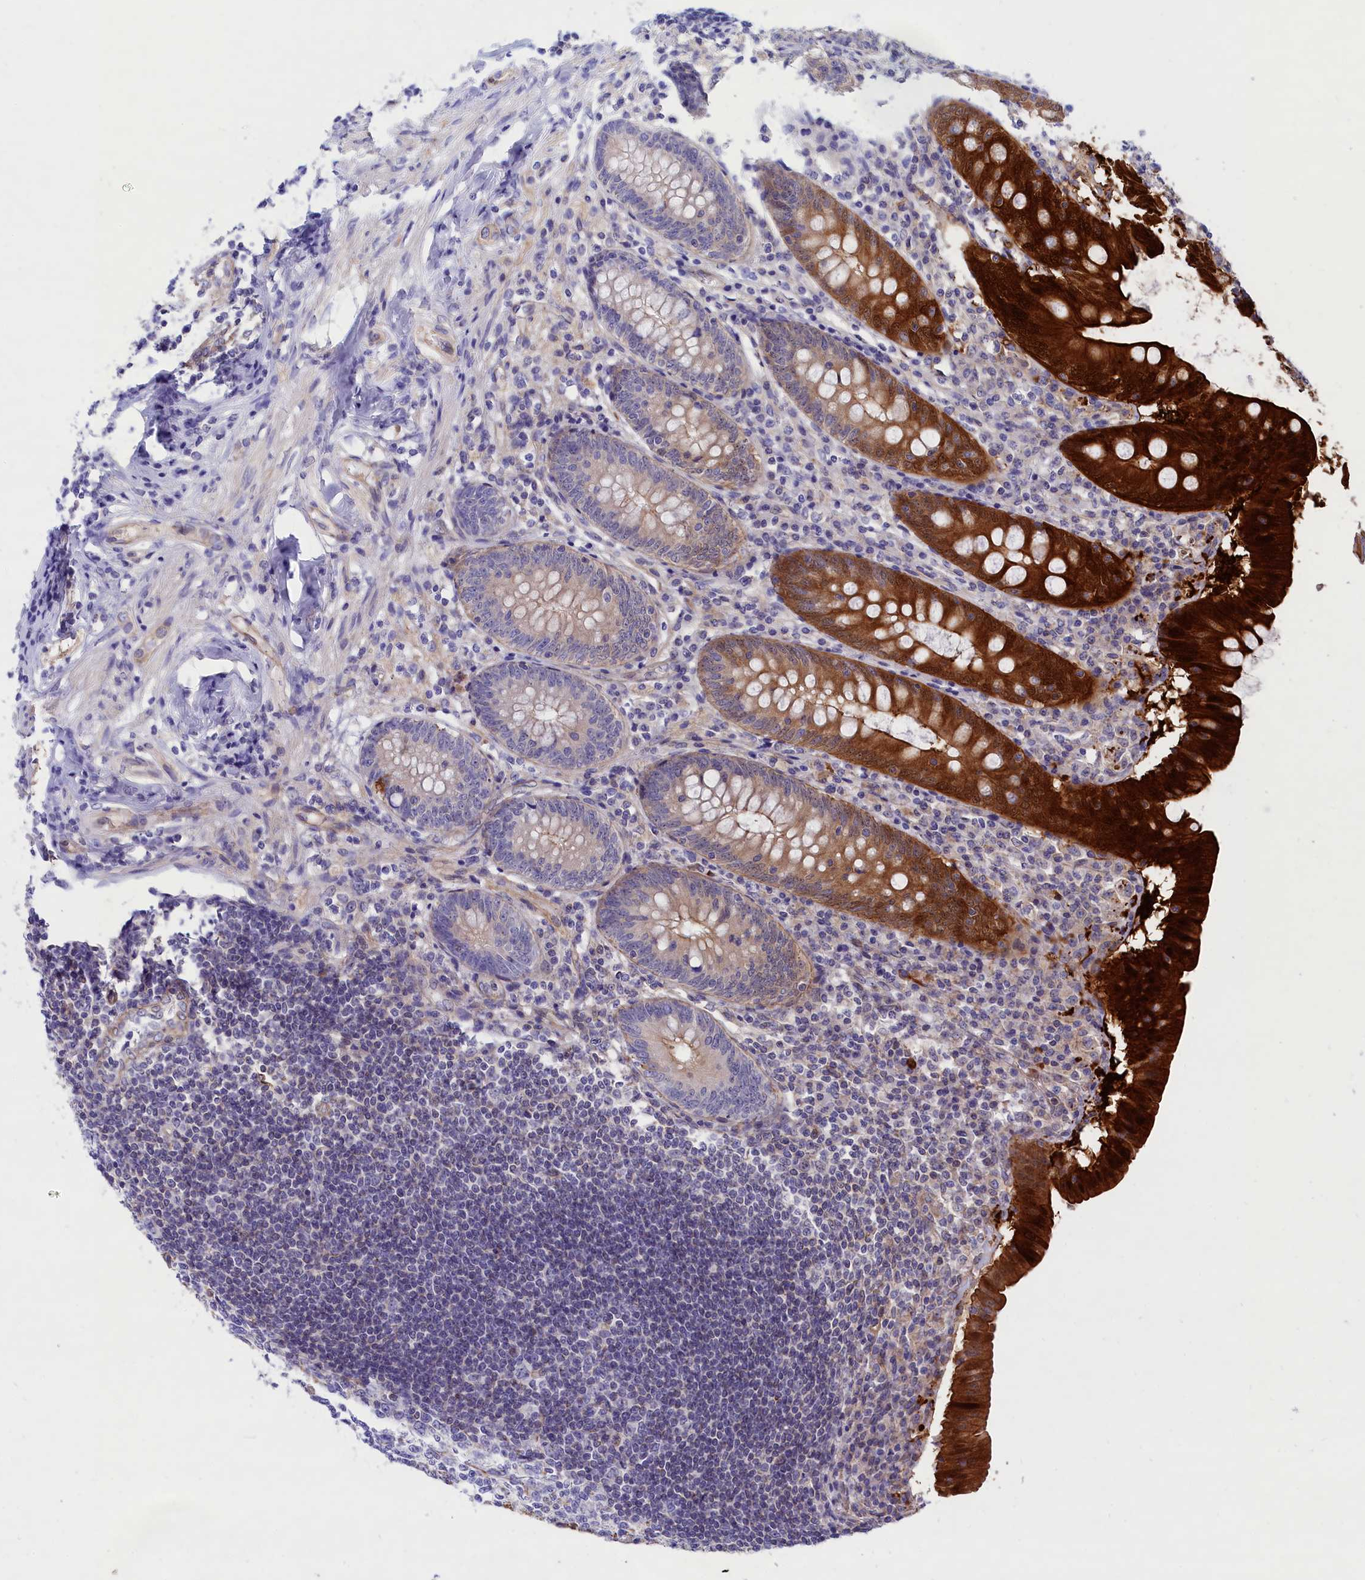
{"staining": {"intensity": "strong", "quantity": "<25%", "location": "cytoplasmic/membranous"}, "tissue": "appendix", "cell_type": "Glandular cells", "image_type": "normal", "snomed": [{"axis": "morphology", "description": "Normal tissue, NOS"}, {"axis": "topography", "description": "Appendix"}], "caption": "DAB immunohistochemical staining of benign human appendix exhibits strong cytoplasmic/membranous protein expression in about <25% of glandular cells.", "gene": "ABCC12", "patient": {"sex": "female", "age": 54}}